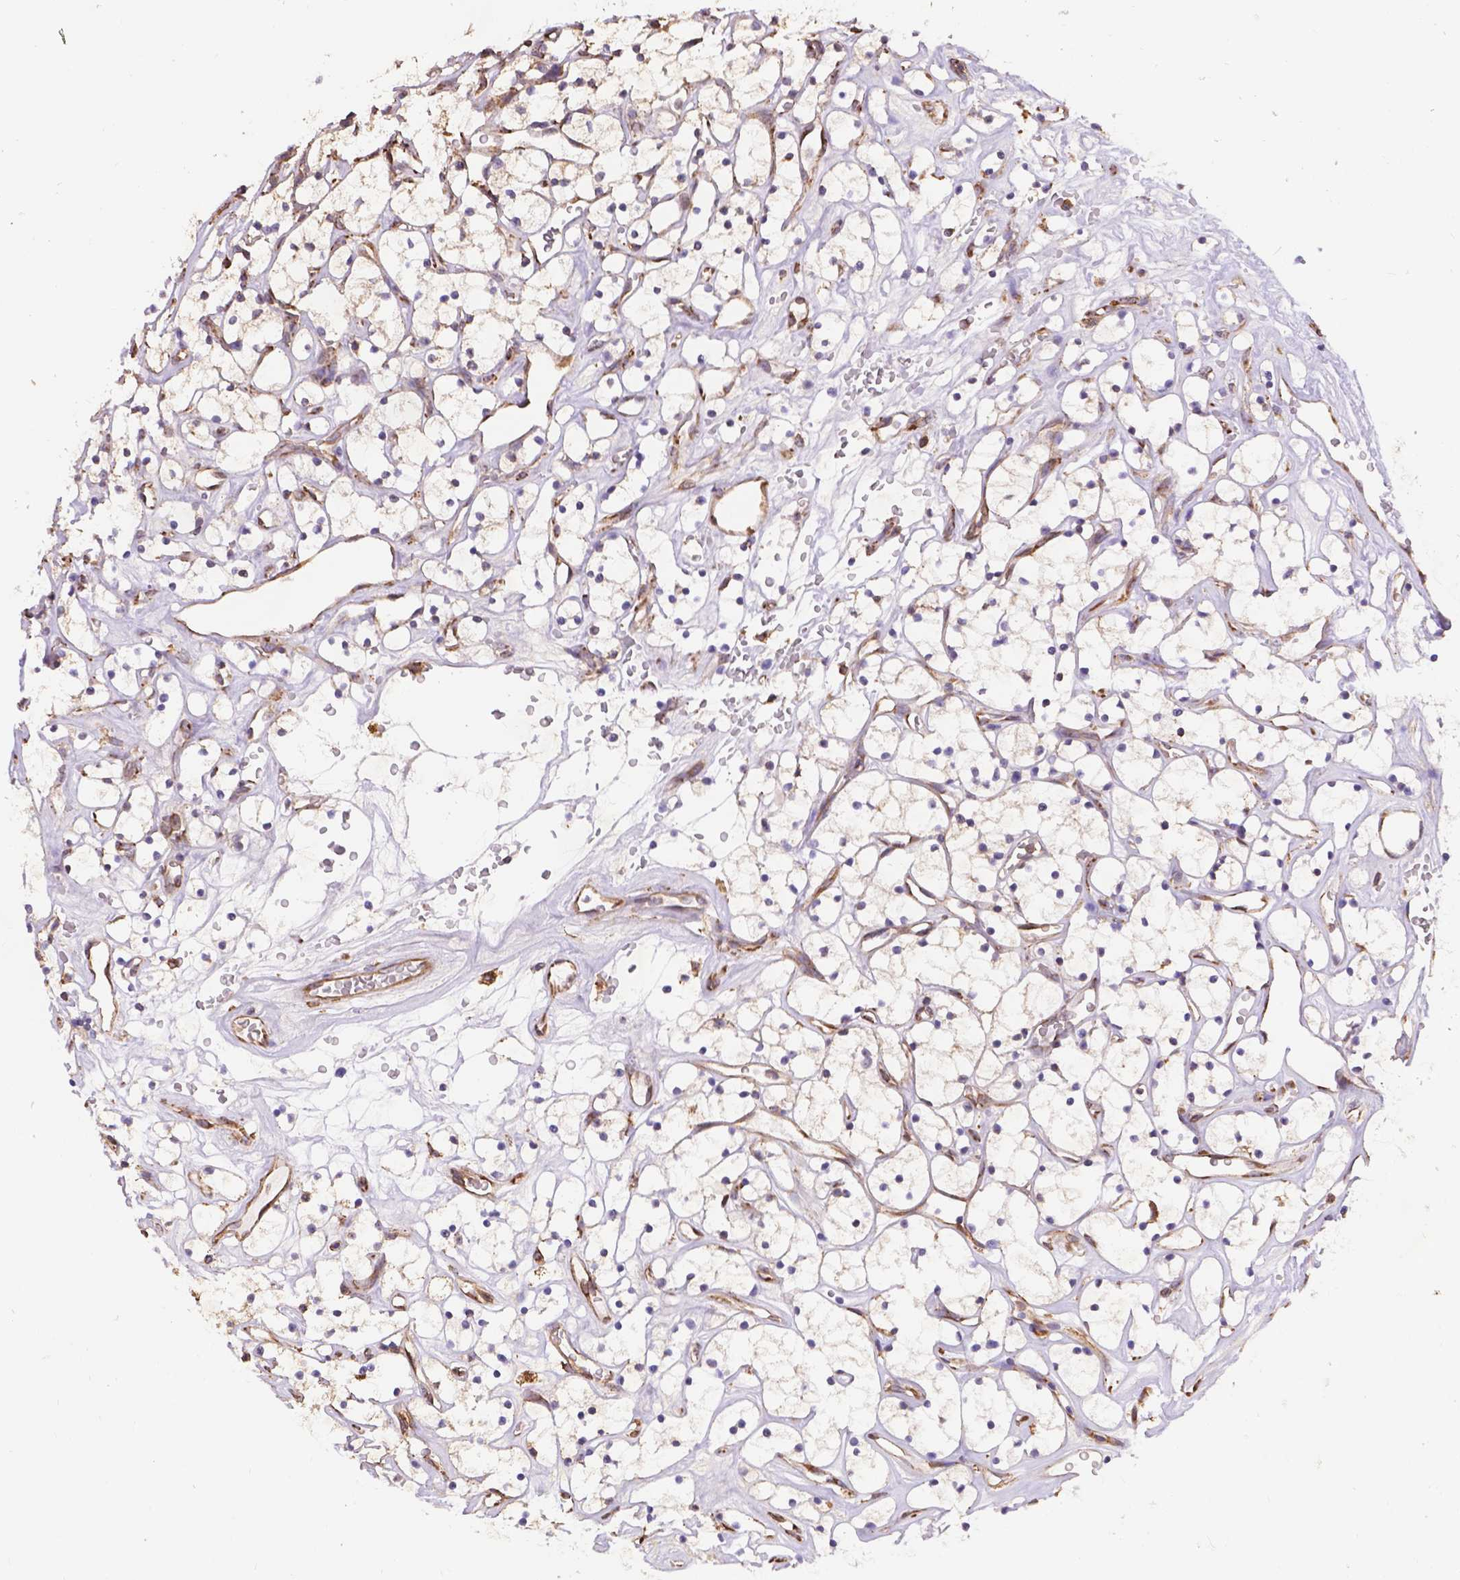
{"staining": {"intensity": "negative", "quantity": "none", "location": "none"}, "tissue": "renal cancer", "cell_type": "Tumor cells", "image_type": "cancer", "snomed": [{"axis": "morphology", "description": "Adenocarcinoma, NOS"}, {"axis": "topography", "description": "Kidney"}], "caption": "Immunohistochemistry (IHC) of renal cancer (adenocarcinoma) shows no positivity in tumor cells.", "gene": "IPO11", "patient": {"sex": "female", "age": 64}}